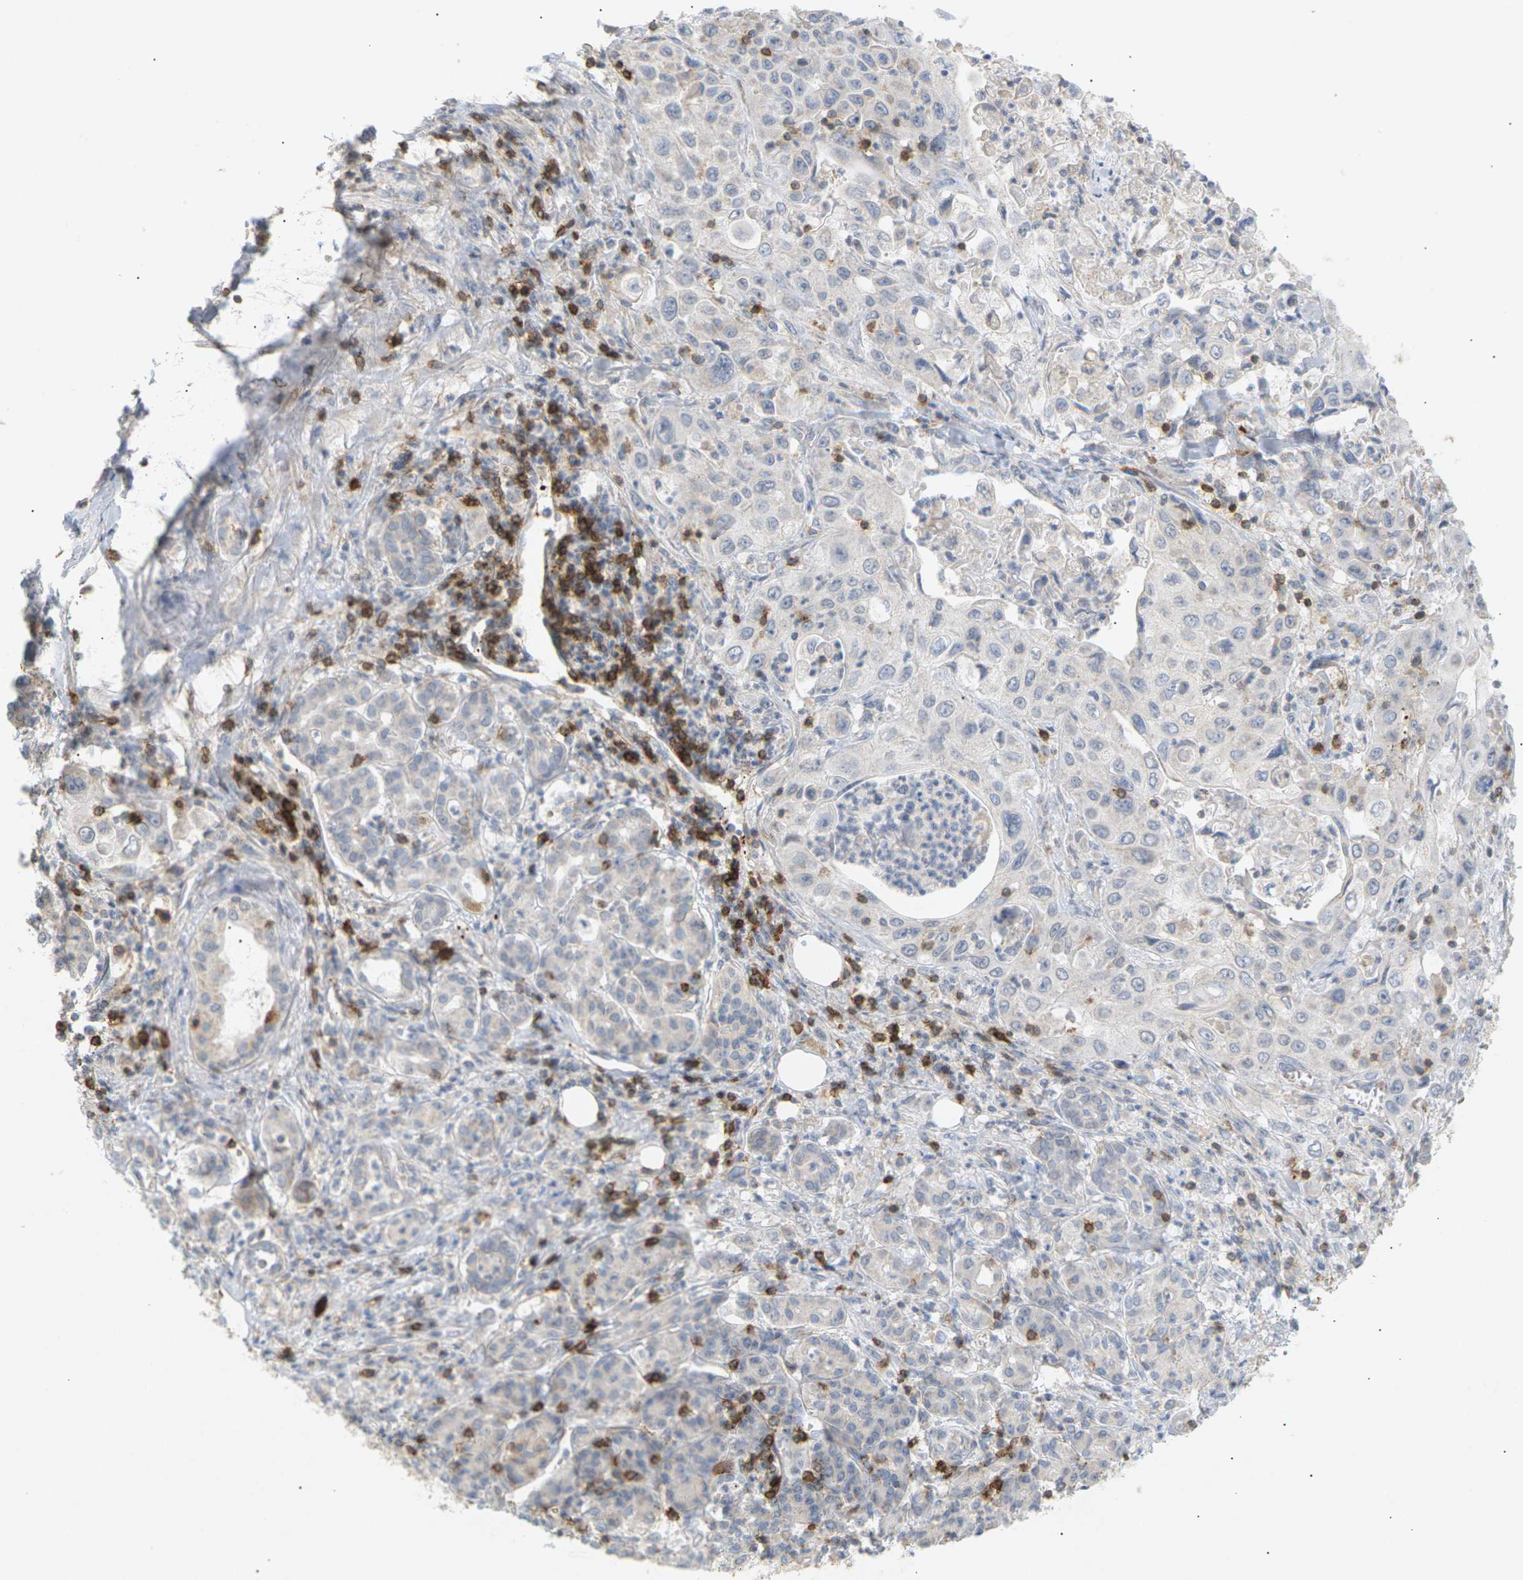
{"staining": {"intensity": "negative", "quantity": "none", "location": "none"}, "tissue": "pancreatic cancer", "cell_type": "Tumor cells", "image_type": "cancer", "snomed": [{"axis": "morphology", "description": "Adenocarcinoma, NOS"}, {"axis": "topography", "description": "Pancreas"}], "caption": "Tumor cells show no significant protein expression in pancreatic cancer.", "gene": "LIME1", "patient": {"sex": "male", "age": 70}}